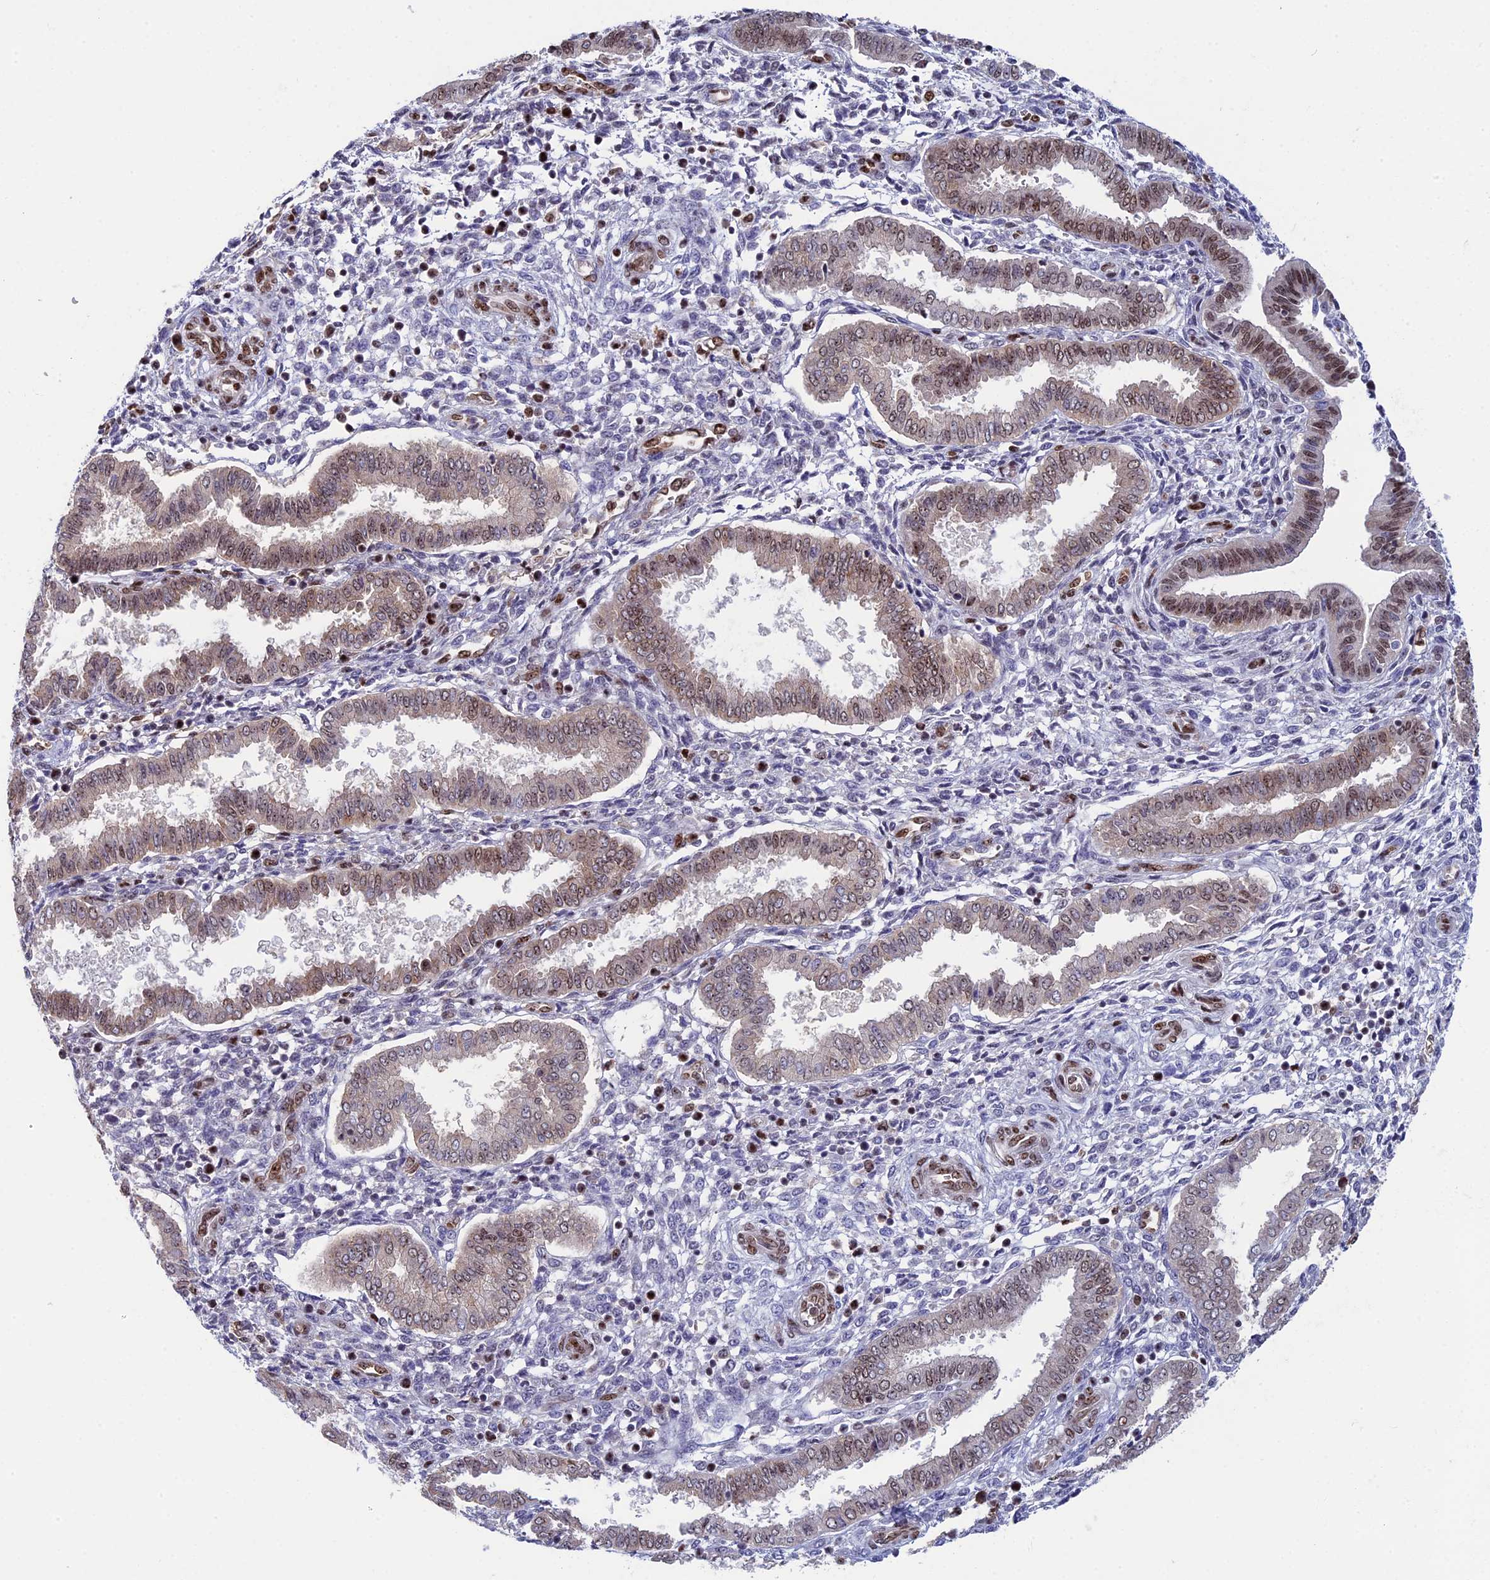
{"staining": {"intensity": "moderate", "quantity": "<25%", "location": "nuclear"}, "tissue": "endometrium", "cell_type": "Cells in endometrial stroma", "image_type": "normal", "snomed": [{"axis": "morphology", "description": "Normal tissue, NOS"}, {"axis": "topography", "description": "Endometrium"}], "caption": "A high-resolution photomicrograph shows IHC staining of unremarkable endometrium, which displays moderate nuclear staining in approximately <25% of cells in endometrial stroma.", "gene": "CCDC86", "patient": {"sex": "female", "age": 24}}